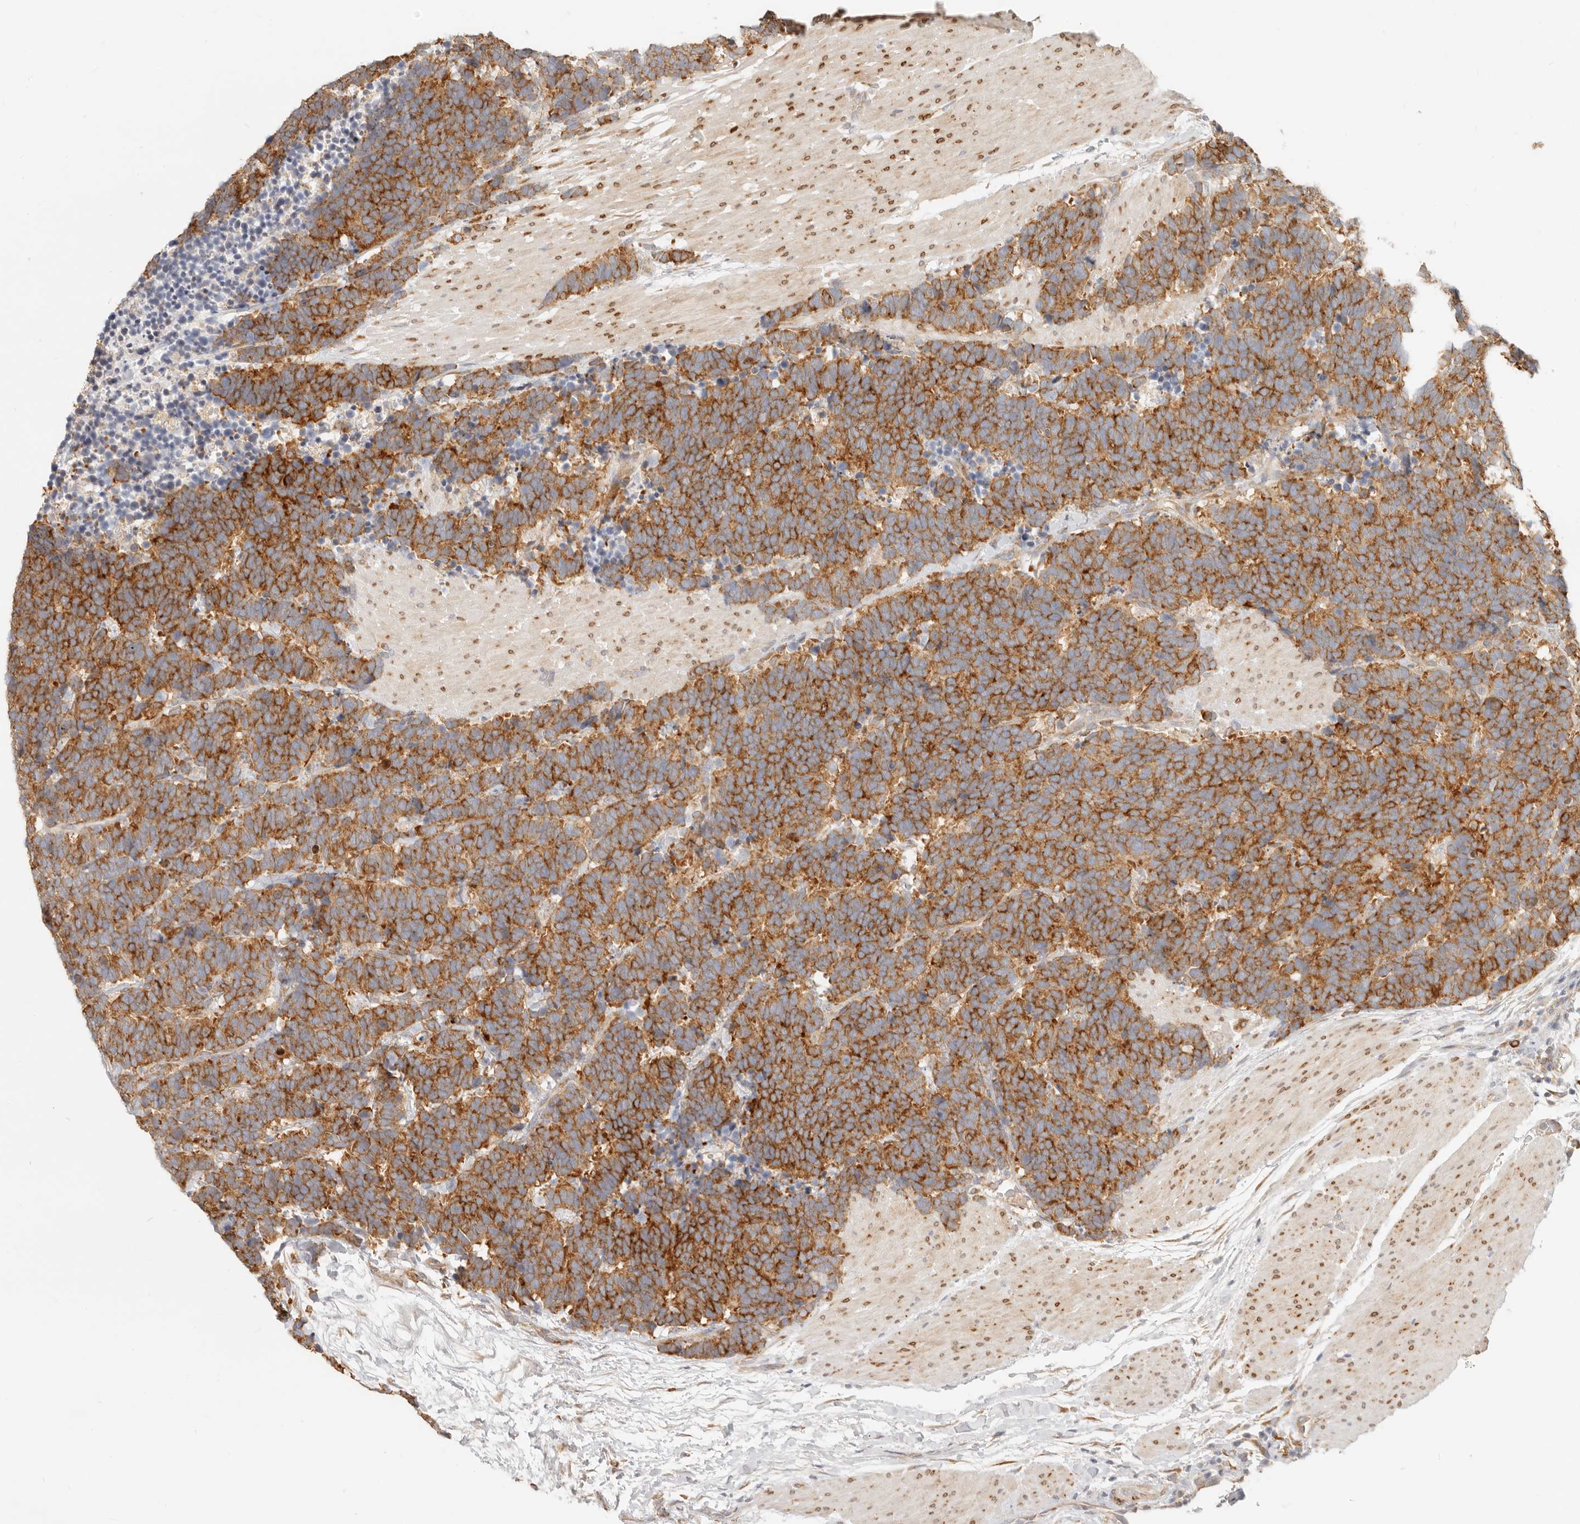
{"staining": {"intensity": "strong", "quantity": ">75%", "location": "cytoplasmic/membranous"}, "tissue": "carcinoid", "cell_type": "Tumor cells", "image_type": "cancer", "snomed": [{"axis": "morphology", "description": "Carcinoma, NOS"}, {"axis": "morphology", "description": "Carcinoid, malignant, NOS"}, {"axis": "topography", "description": "Urinary bladder"}], "caption": "About >75% of tumor cells in carcinoid display strong cytoplasmic/membranous protein positivity as visualized by brown immunohistochemical staining.", "gene": "PABPC4", "patient": {"sex": "male", "age": 57}}